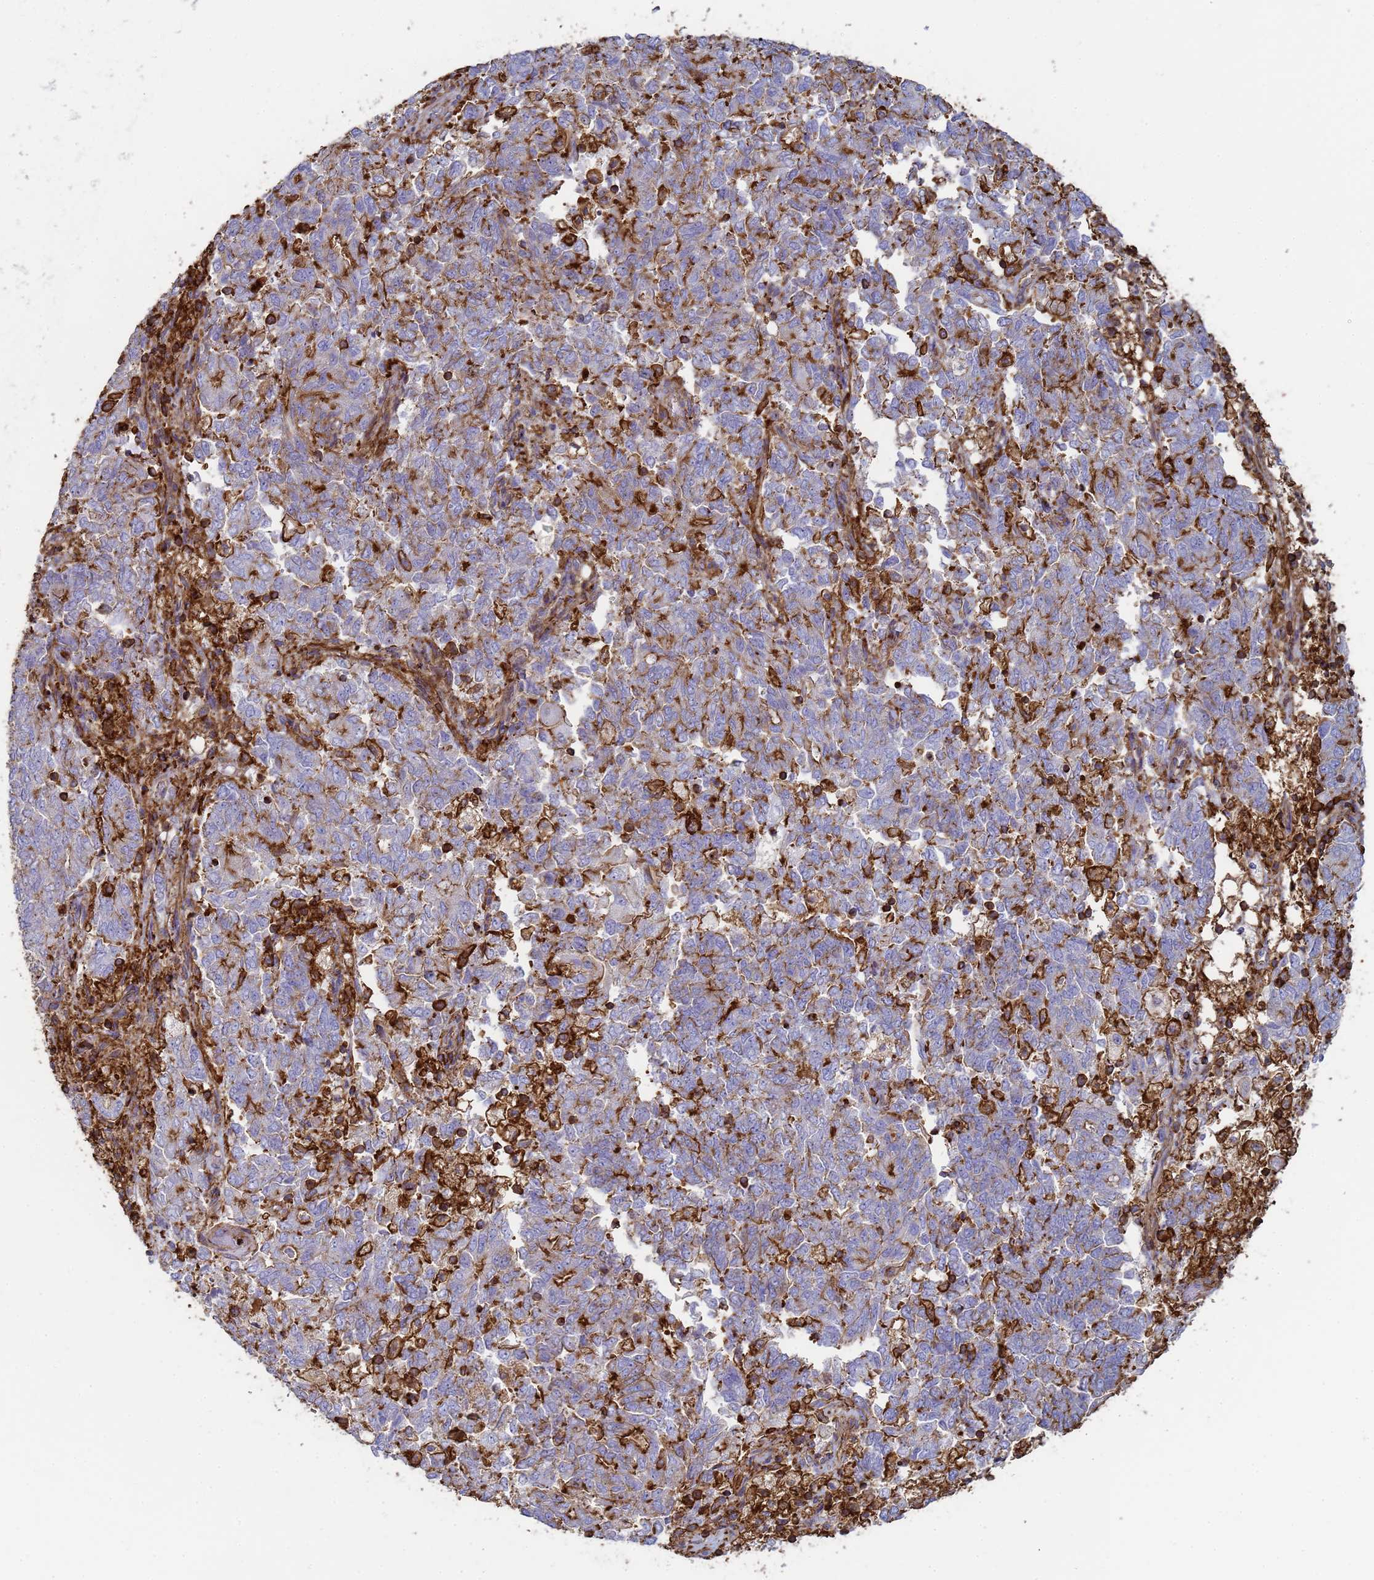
{"staining": {"intensity": "weak", "quantity": "<25%", "location": "cytoplasmic/membranous"}, "tissue": "endometrial cancer", "cell_type": "Tumor cells", "image_type": "cancer", "snomed": [{"axis": "morphology", "description": "Adenocarcinoma, NOS"}, {"axis": "topography", "description": "Endometrium"}], "caption": "An immunohistochemistry micrograph of adenocarcinoma (endometrial) is shown. There is no staining in tumor cells of adenocarcinoma (endometrial).", "gene": "ACTB", "patient": {"sex": "female", "age": 80}}